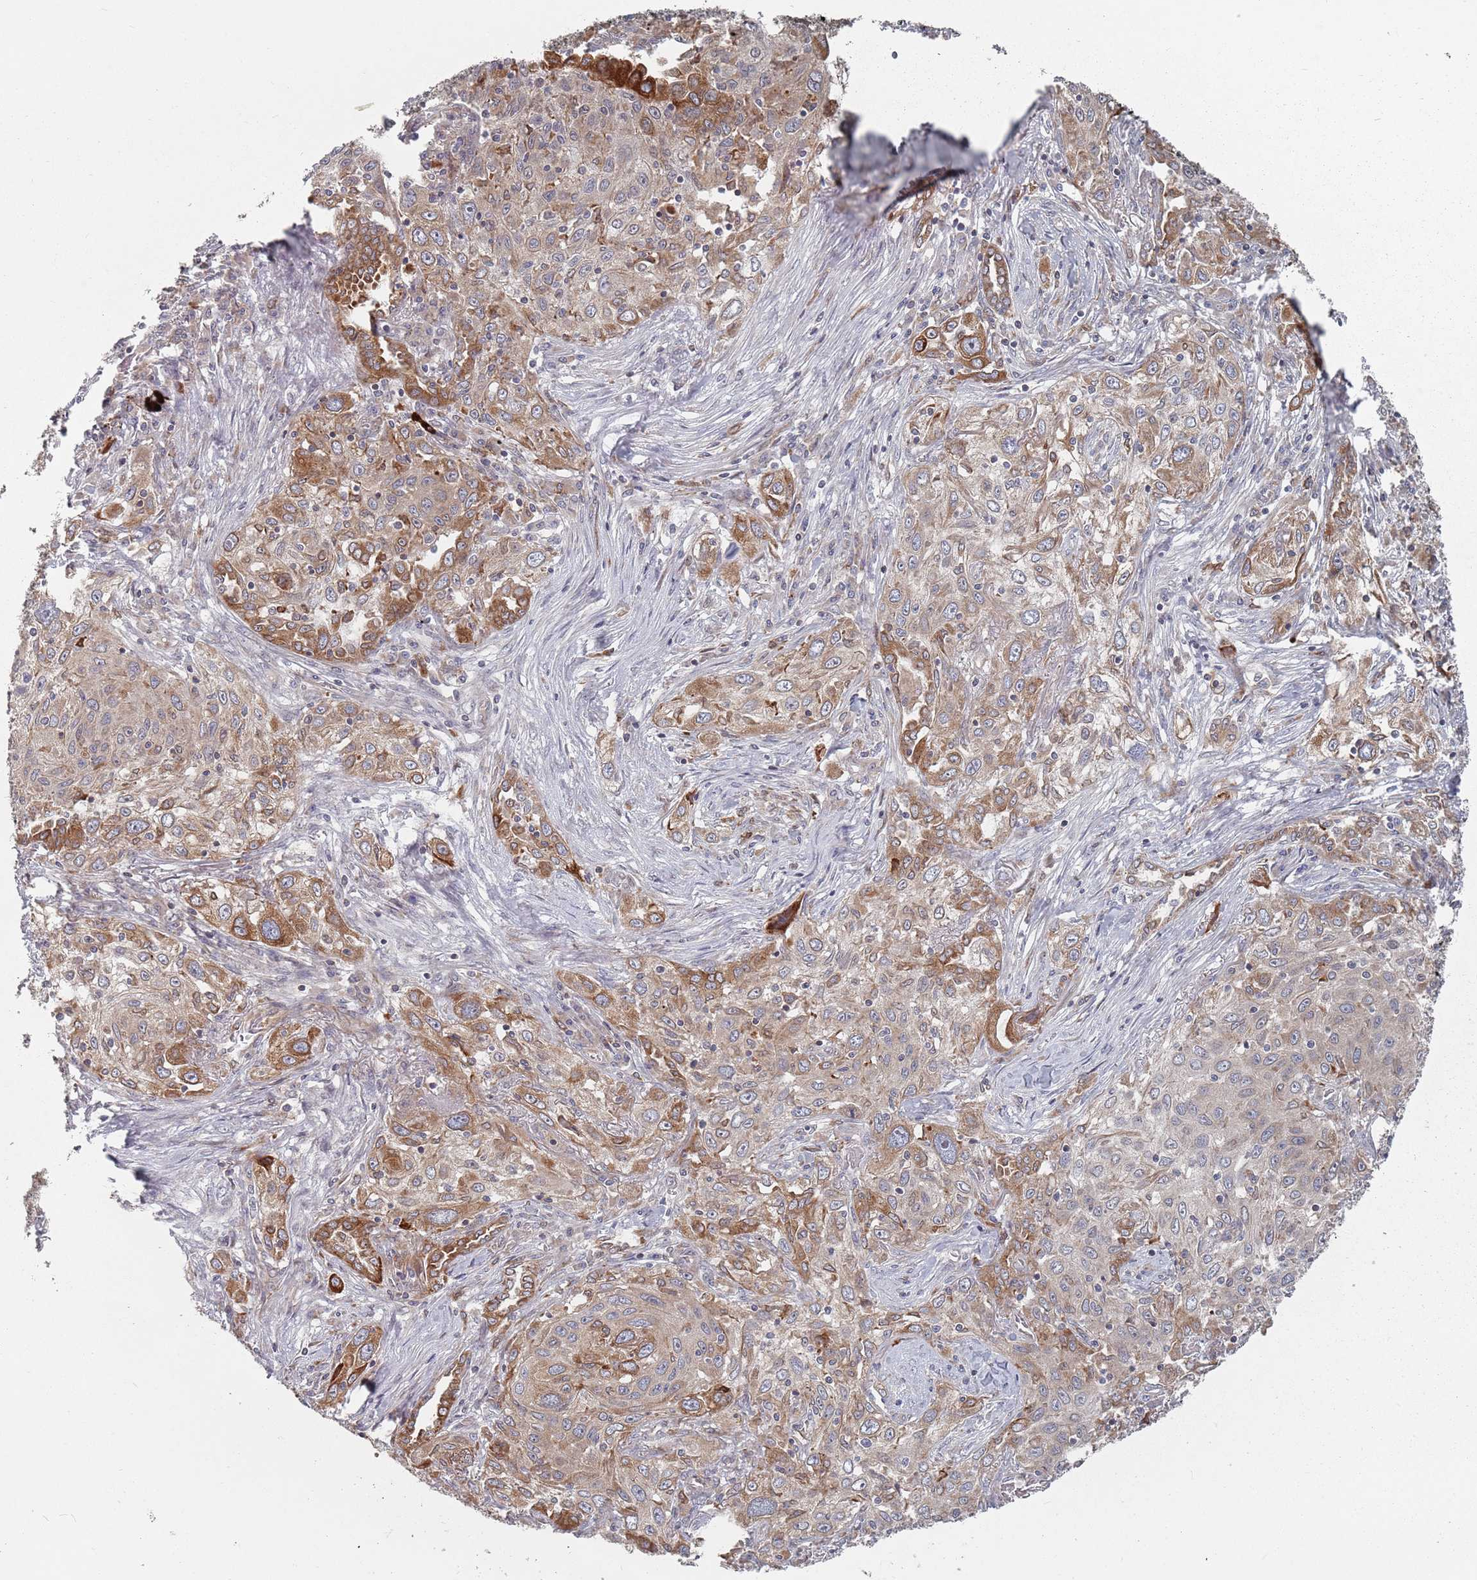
{"staining": {"intensity": "moderate", "quantity": "25%-75%", "location": "cytoplasmic/membranous"}, "tissue": "lung cancer", "cell_type": "Tumor cells", "image_type": "cancer", "snomed": [{"axis": "morphology", "description": "Squamous cell carcinoma, NOS"}, {"axis": "topography", "description": "Lung"}], "caption": "Tumor cells demonstrate medium levels of moderate cytoplasmic/membranous expression in about 25%-75% of cells in human lung cancer (squamous cell carcinoma).", "gene": "ADAL", "patient": {"sex": "female", "age": 69}}